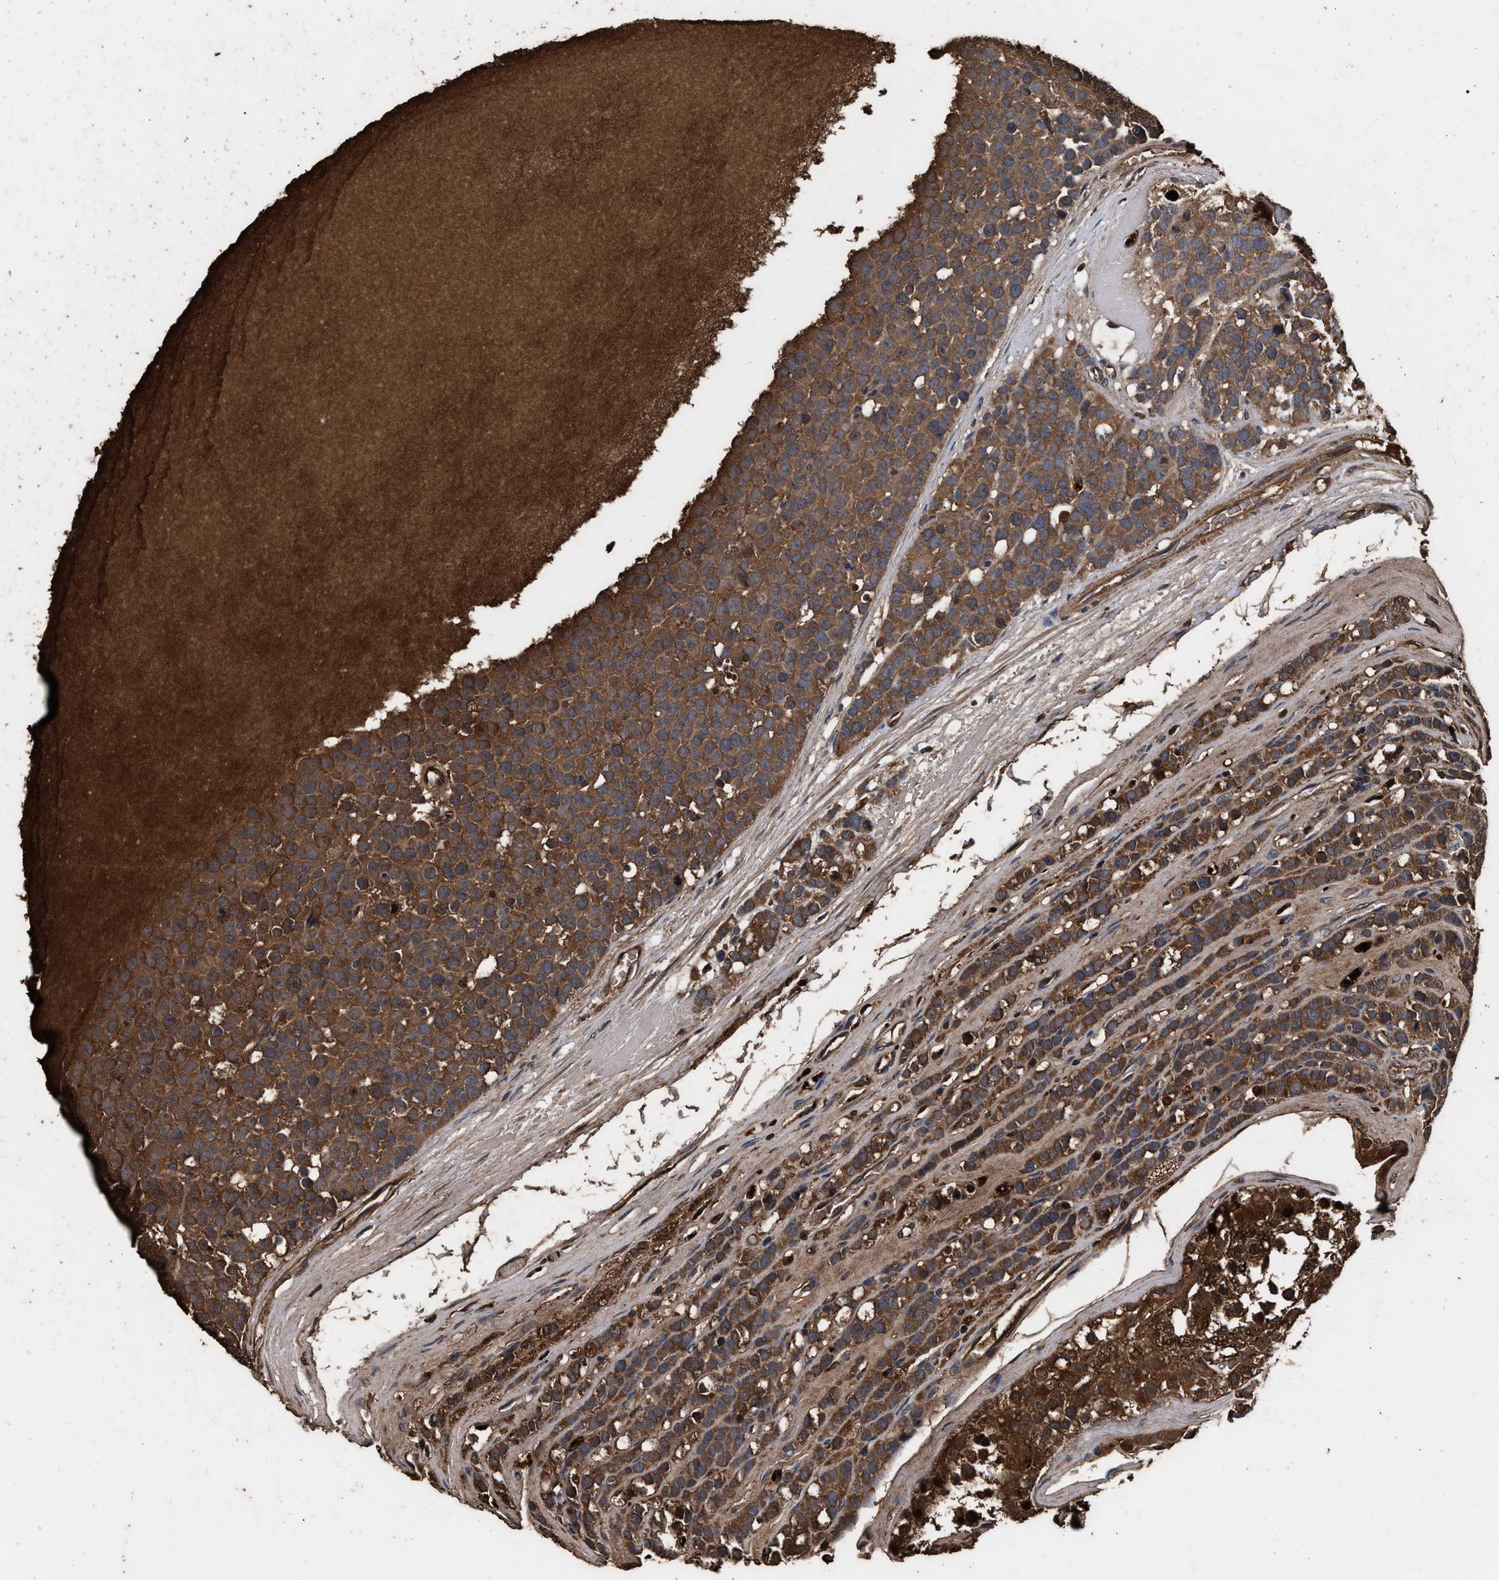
{"staining": {"intensity": "moderate", "quantity": ">75%", "location": "cytoplasmic/membranous"}, "tissue": "testis cancer", "cell_type": "Tumor cells", "image_type": "cancer", "snomed": [{"axis": "morphology", "description": "Seminoma, NOS"}, {"axis": "topography", "description": "Testis"}], "caption": "This micrograph exhibits testis cancer (seminoma) stained with immunohistochemistry (IHC) to label a protein in brown. The cytoplasmic/membranous of tumor cells show moderate positivity for the protein. Nuclei are counter-stained blue.", "gene": "KYAT1", "patient": {"sex": "male", "age": 71}}